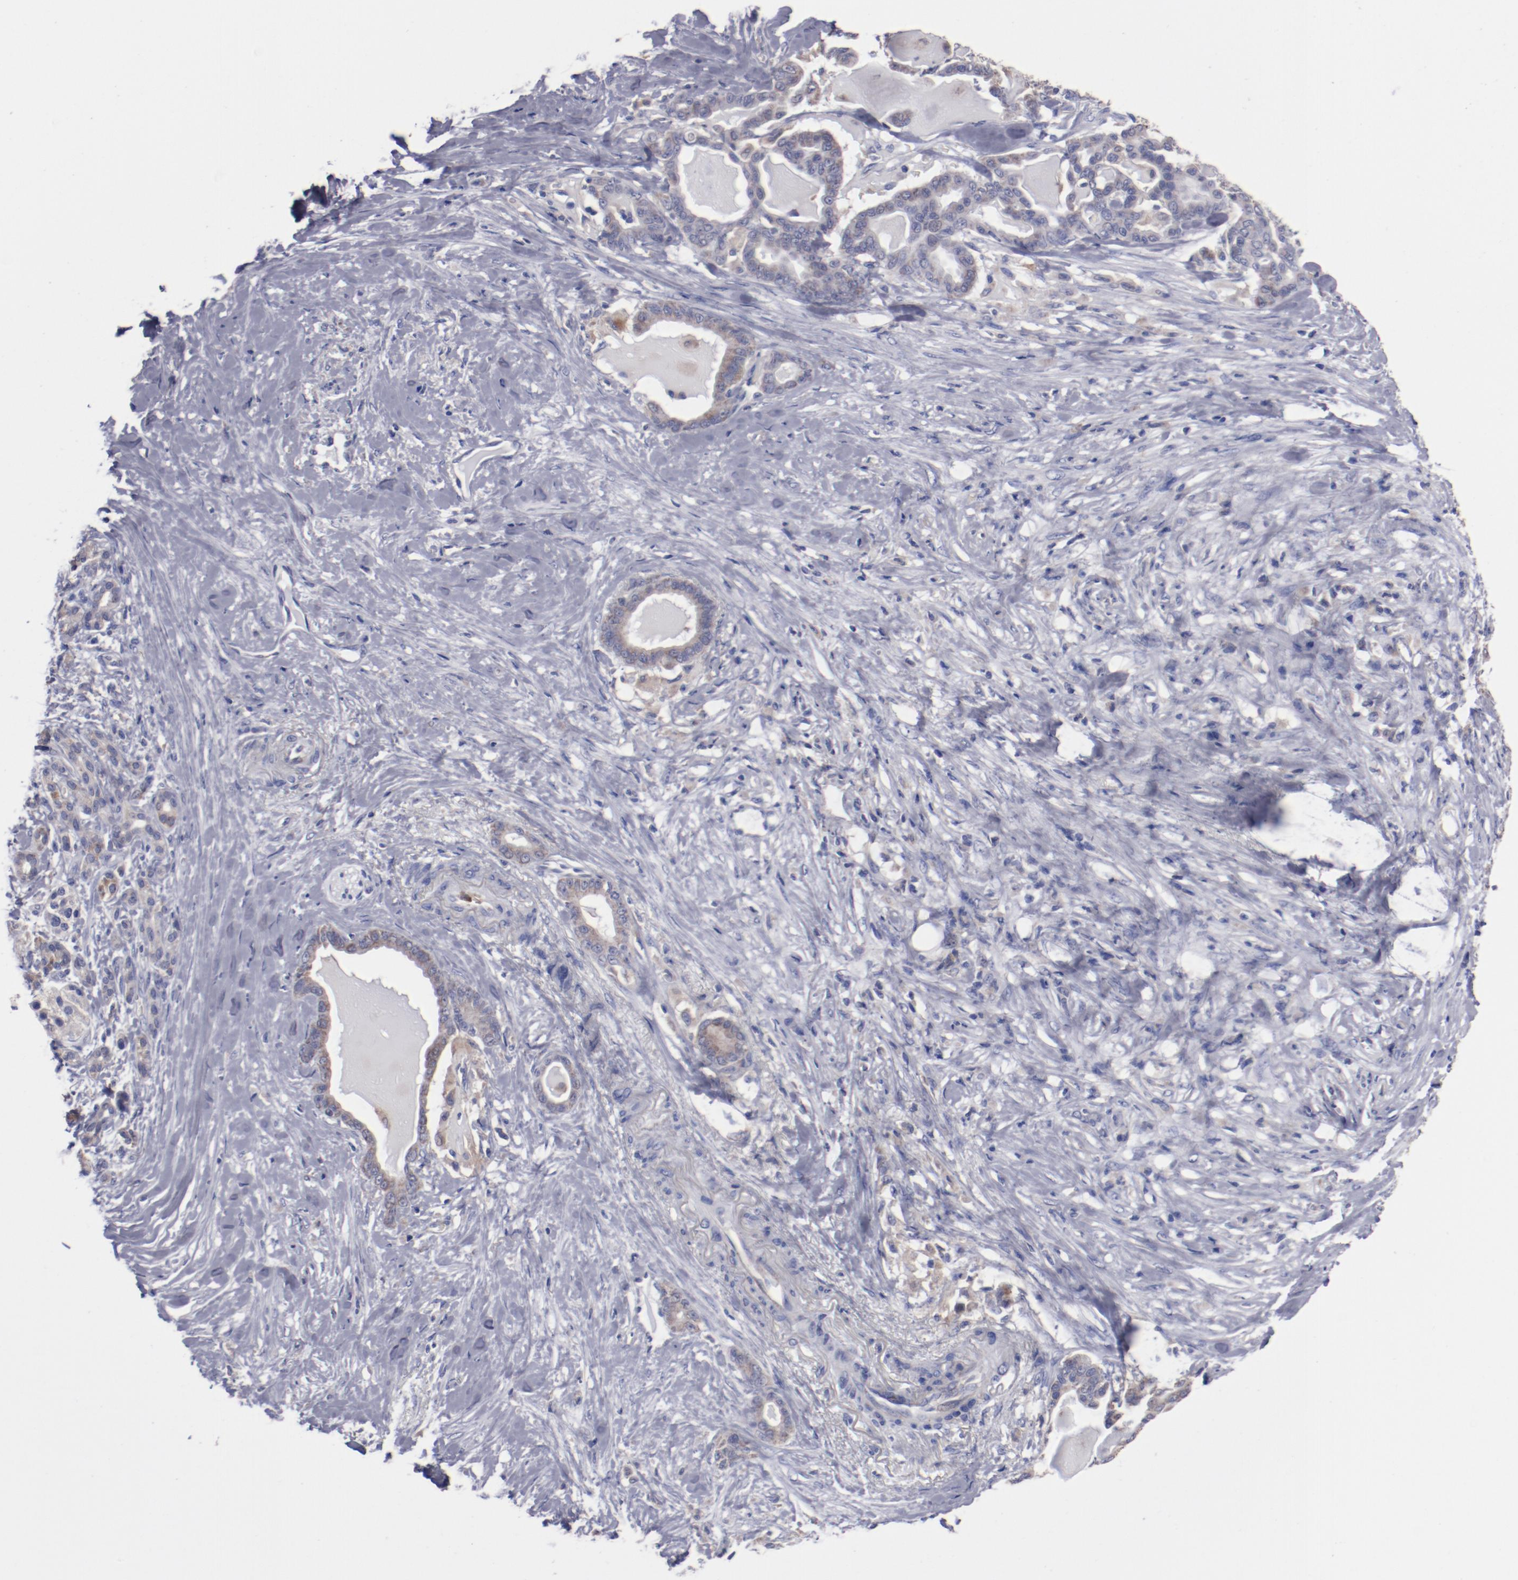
{"staining": {"intensity": "weak", "quantity": ">75%", "location": "cytoplasmic/membranous"}, "tissue": "pancreatic cancer", "cell_type": "Tumor cells", "image_type": "cancer", "snomed": [{"axis": "morphology", "description": "Adenocarcinoma, NOS"}, {"axis": "topography", "description": "Pancreas"}], "caption": "Pancreatic cancer was stained to show a protein in brown. There is low levels of weak cytoplasmic/membranous staining in about >75% of tumor cells.", "gene": "FGR", "patient": {"sex": "male", "age": 63}}